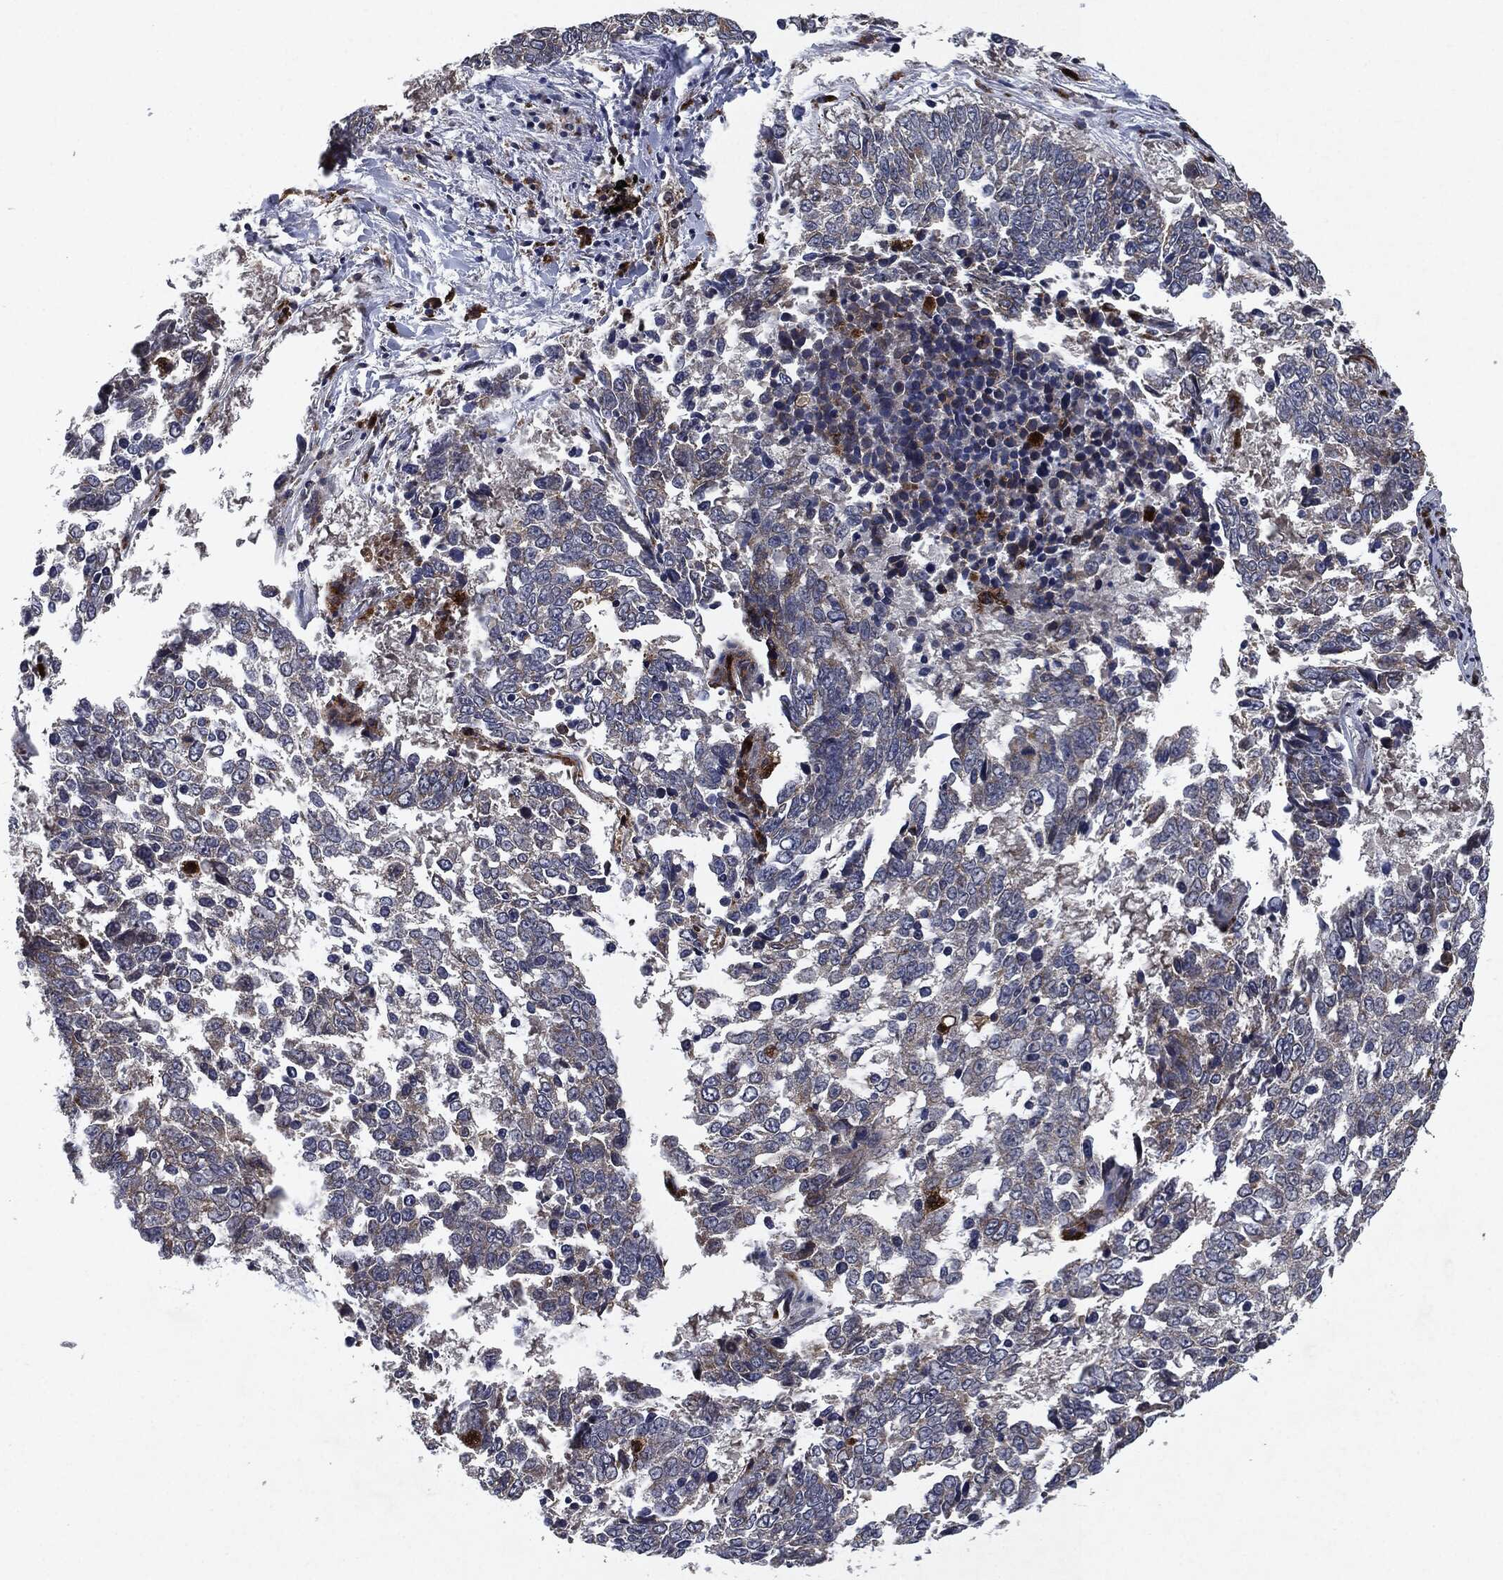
{"staining": {"intensity": "negative", "quantity": "none", "location": "none"}, "tissue": "lung cancer", "cell_type": "Tumor cells", "image_type": "cancer", "snomed": [{"axis": "morphology", "description": "Squamous cell carcinoma, NOS"}, {"axis": "topography", "description": "Lung"}], "caption": "There is no significant staining in tumor cells of lung squamous cell carcinoma.", "gene": "SLC31A2", "patient": {"sex": "male", "age": 82}}